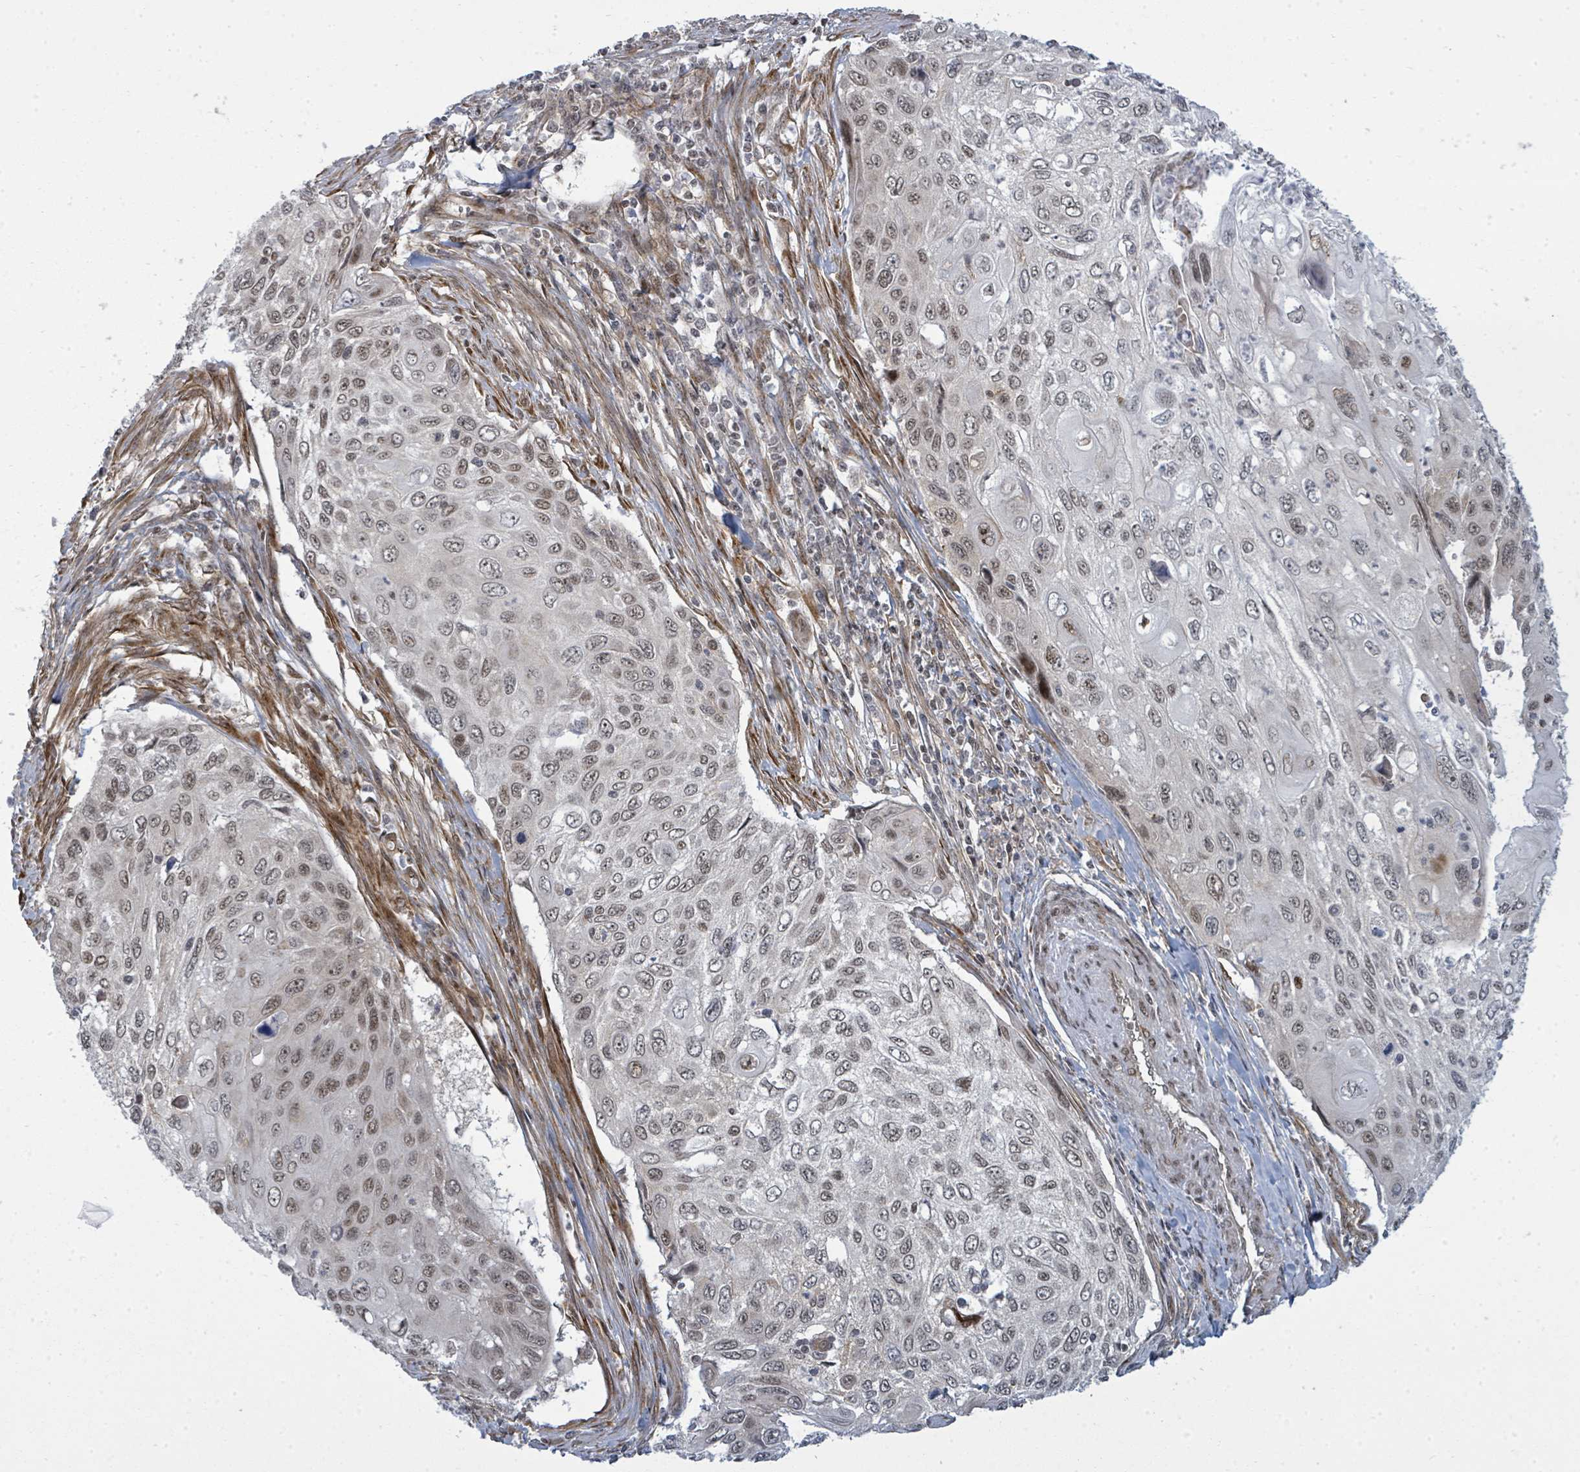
{"staining": {"intensity": "moderate", "quantity": "<25%", "location": "nuclear"}, "tissue": "cervical cancer", "cell_type": "Tumor cells", "image_type": "cancer", "snomed": [{"axis": "morphology", "description": "Squamous cell carcinoma, NOS"}, {"axis": "topography", "description": "Cervix"}], "caption": "Cervical squamous cell carcinoma stained for a protein (brown) exhibits moderate nuclear positive staining in about <25% of tumor cells.", "gene": "PSMG2", "patient": {"sex": "female", "age": 70}}